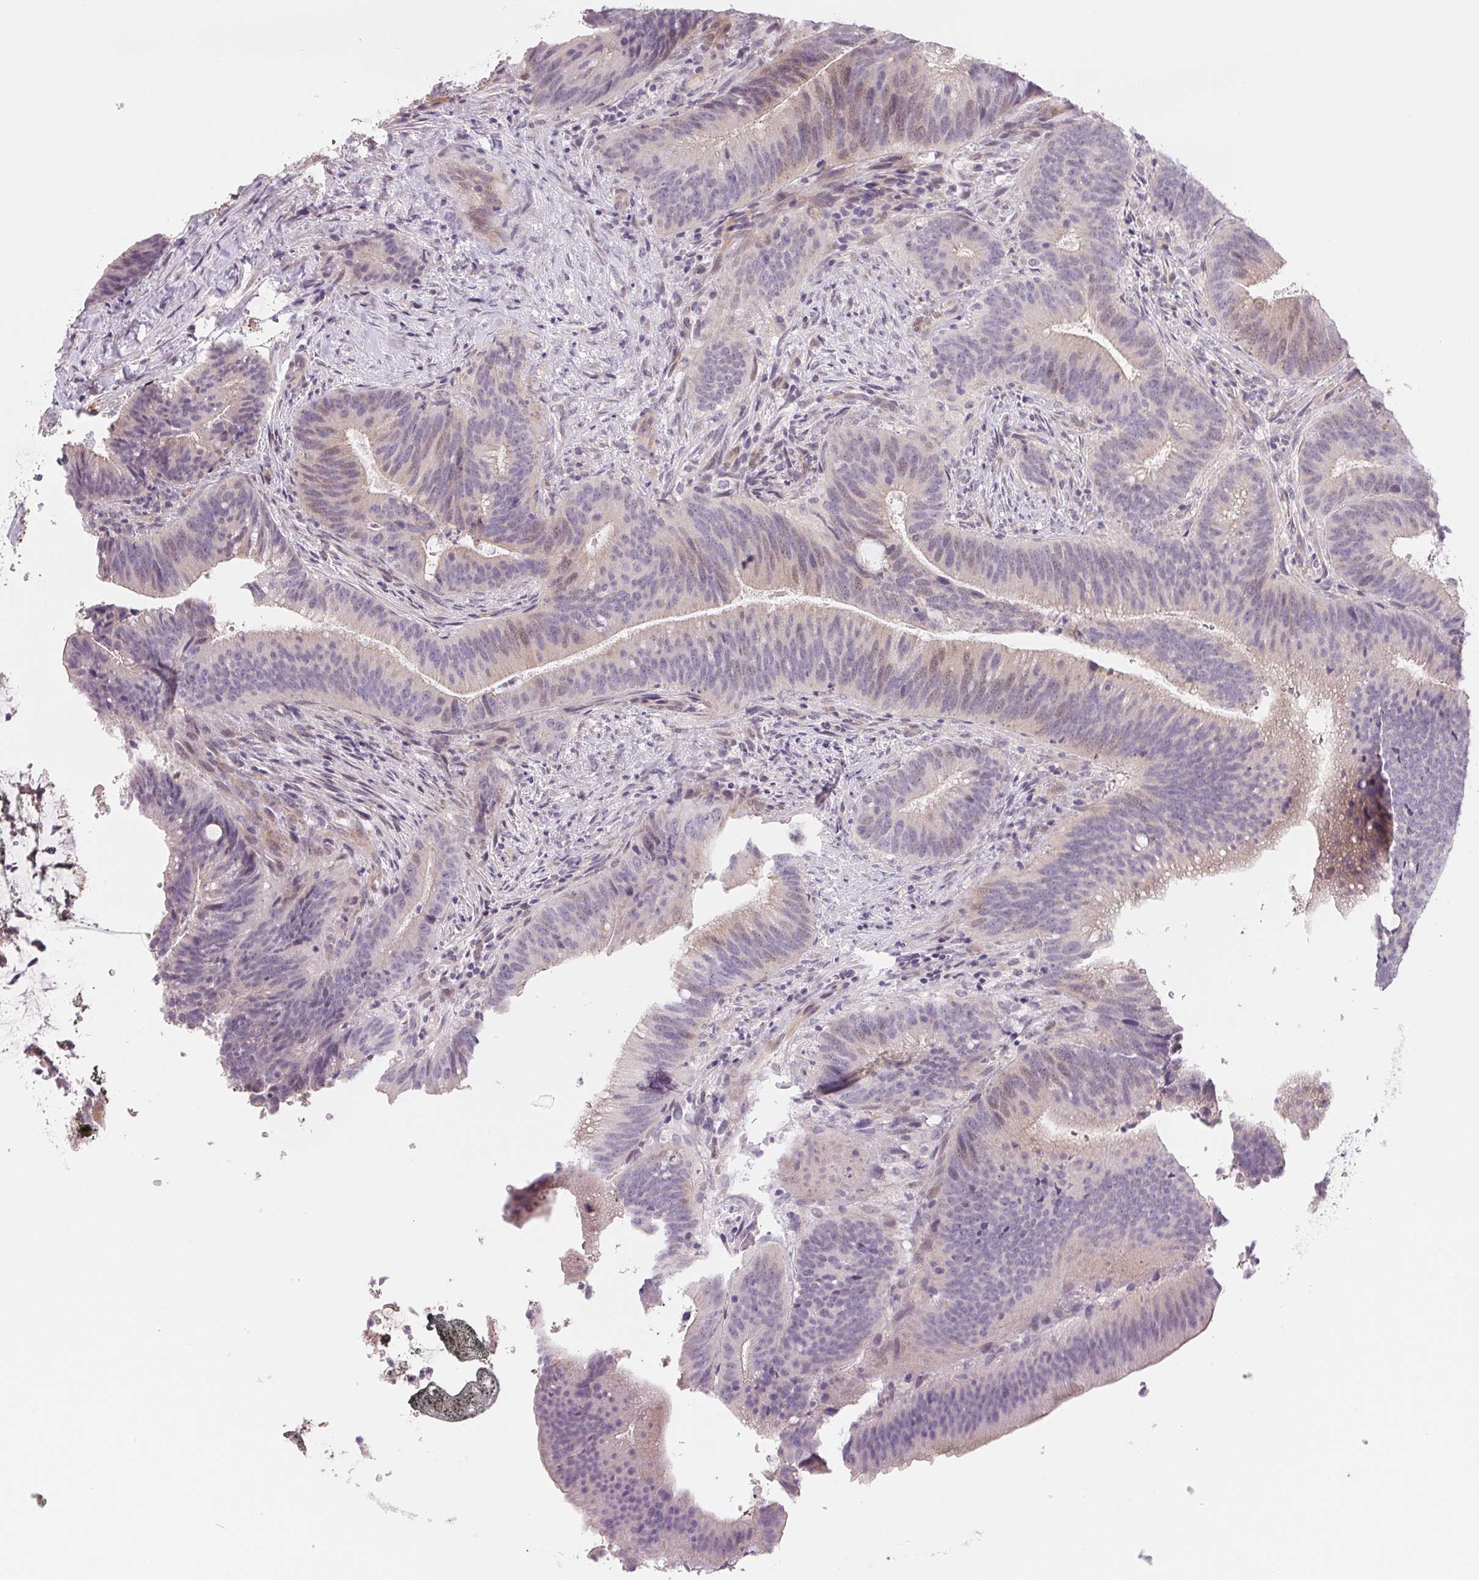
{"staining": {"intensity": "weak", "quantity": "<25%", "location": "nuclear"}, "tissue": "colorectal cancer", "cell_type": "Tumor cells", "image_type": "cancer", "snomed": [{"axis": "morphology", "description": "Adenocarcinoma, NOS"}, {"axis": "topography", "description": "Colon"}], "caption": "The immunohistochemistry micrograph has no significant staining in tumor cells of adenocarcinoma (colorectal) tissue.", "gene": "CCDC168", "patient": {"sex": "female", "age": 43}}